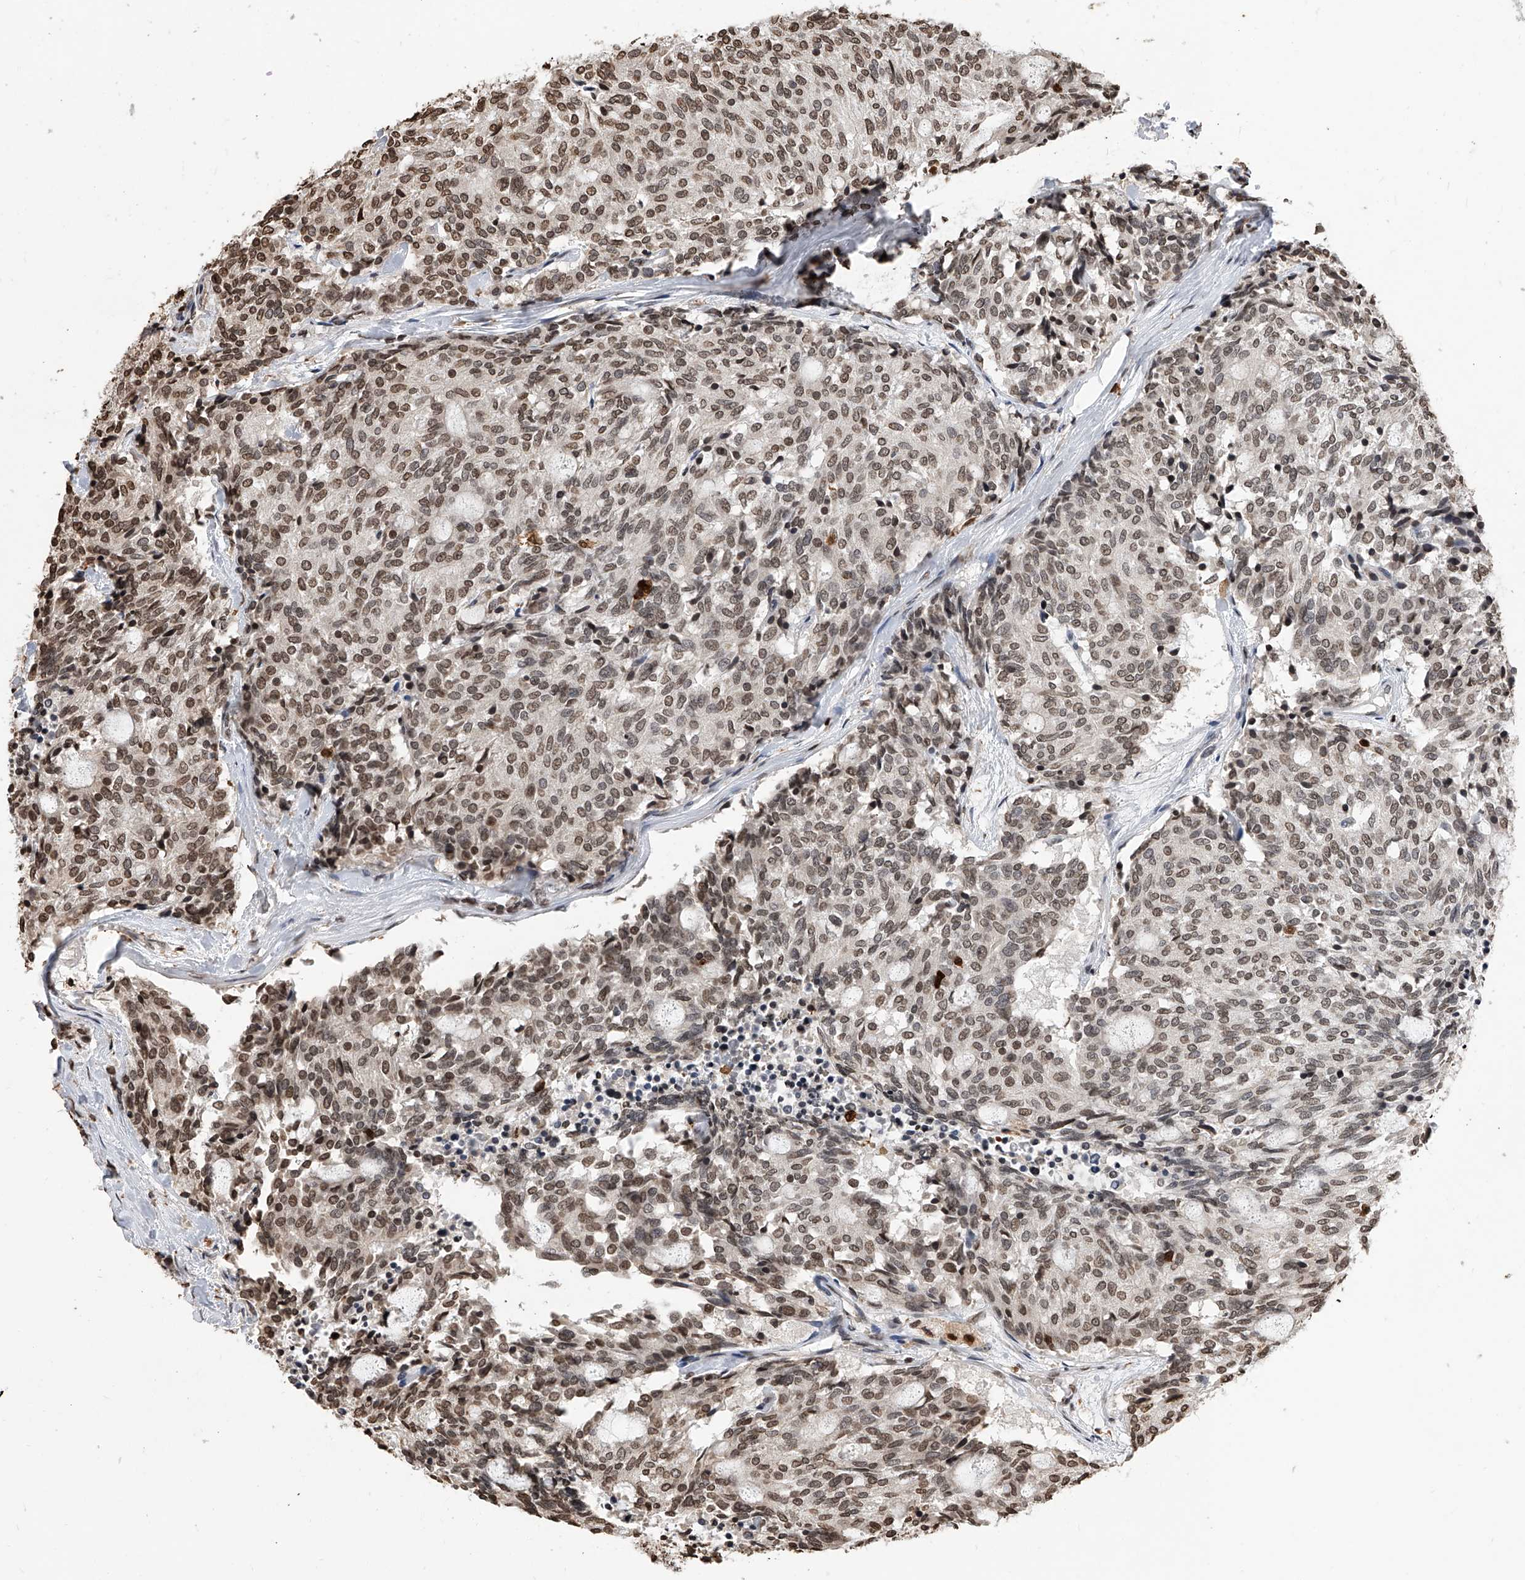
{"staining": {"intensity": "moderate", "quantity": ">75%", "location": "nuclear"}, "tissue": "carcinoid", "cell_type": "Tumor cells", "image_type": "cancer", "snomed": [{"axis": "morphology", "description": "Carcinoid, malignant, NOS"}, {"axis": "topography", "description": "Pancreas"}], "caption": "A photomicrograph of carcinoid stained for a protein reveals moderate nuclear brown staining in tumor cells.", "gene": "CFAP410", "patient": {"sex": "female", "age": 54}}